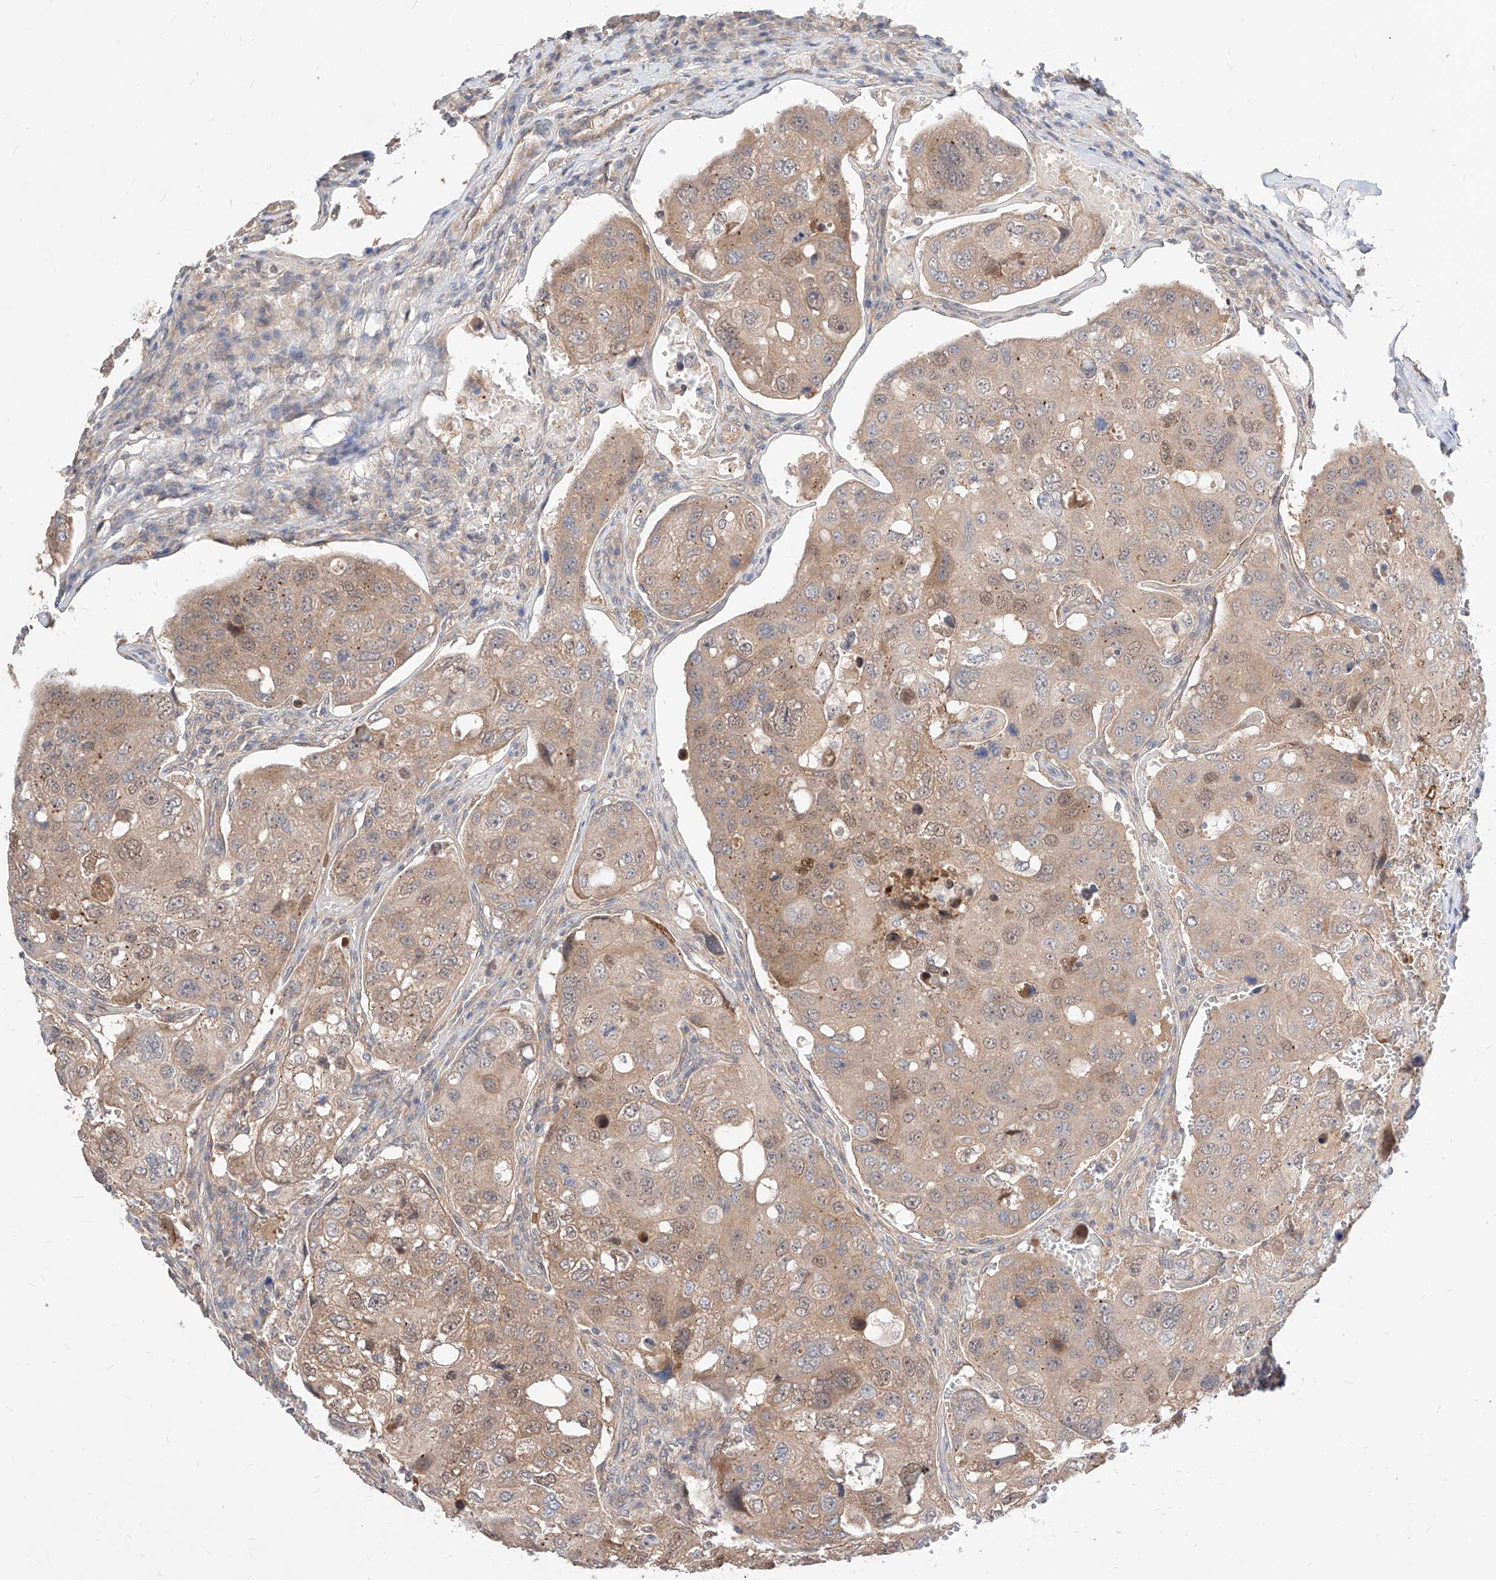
{"staining": {"intensity": "weak", "quantity": ">75%", "location": "cytoplasmic/membranous,nuclear"}, "tissue": "urothelial cancer", "cell_type": "Tumor cells", "image_type": "cancer", "snomed": [{"axis": "morphology", "description": "Urothelial carcinoma, High grade"}, {"axis": "topography", "description": "Lymph node"}, {"axis": "topography", "description": "Urinary bladder"}], "caption": "A low amount of weak cytoplasmic/membranous and nuclear positivity is identified in about >75% of tumor cells in urothelial cancer tissue.", "gene": "TSNAX", "patient": {"sex": "male", "age": 51}}